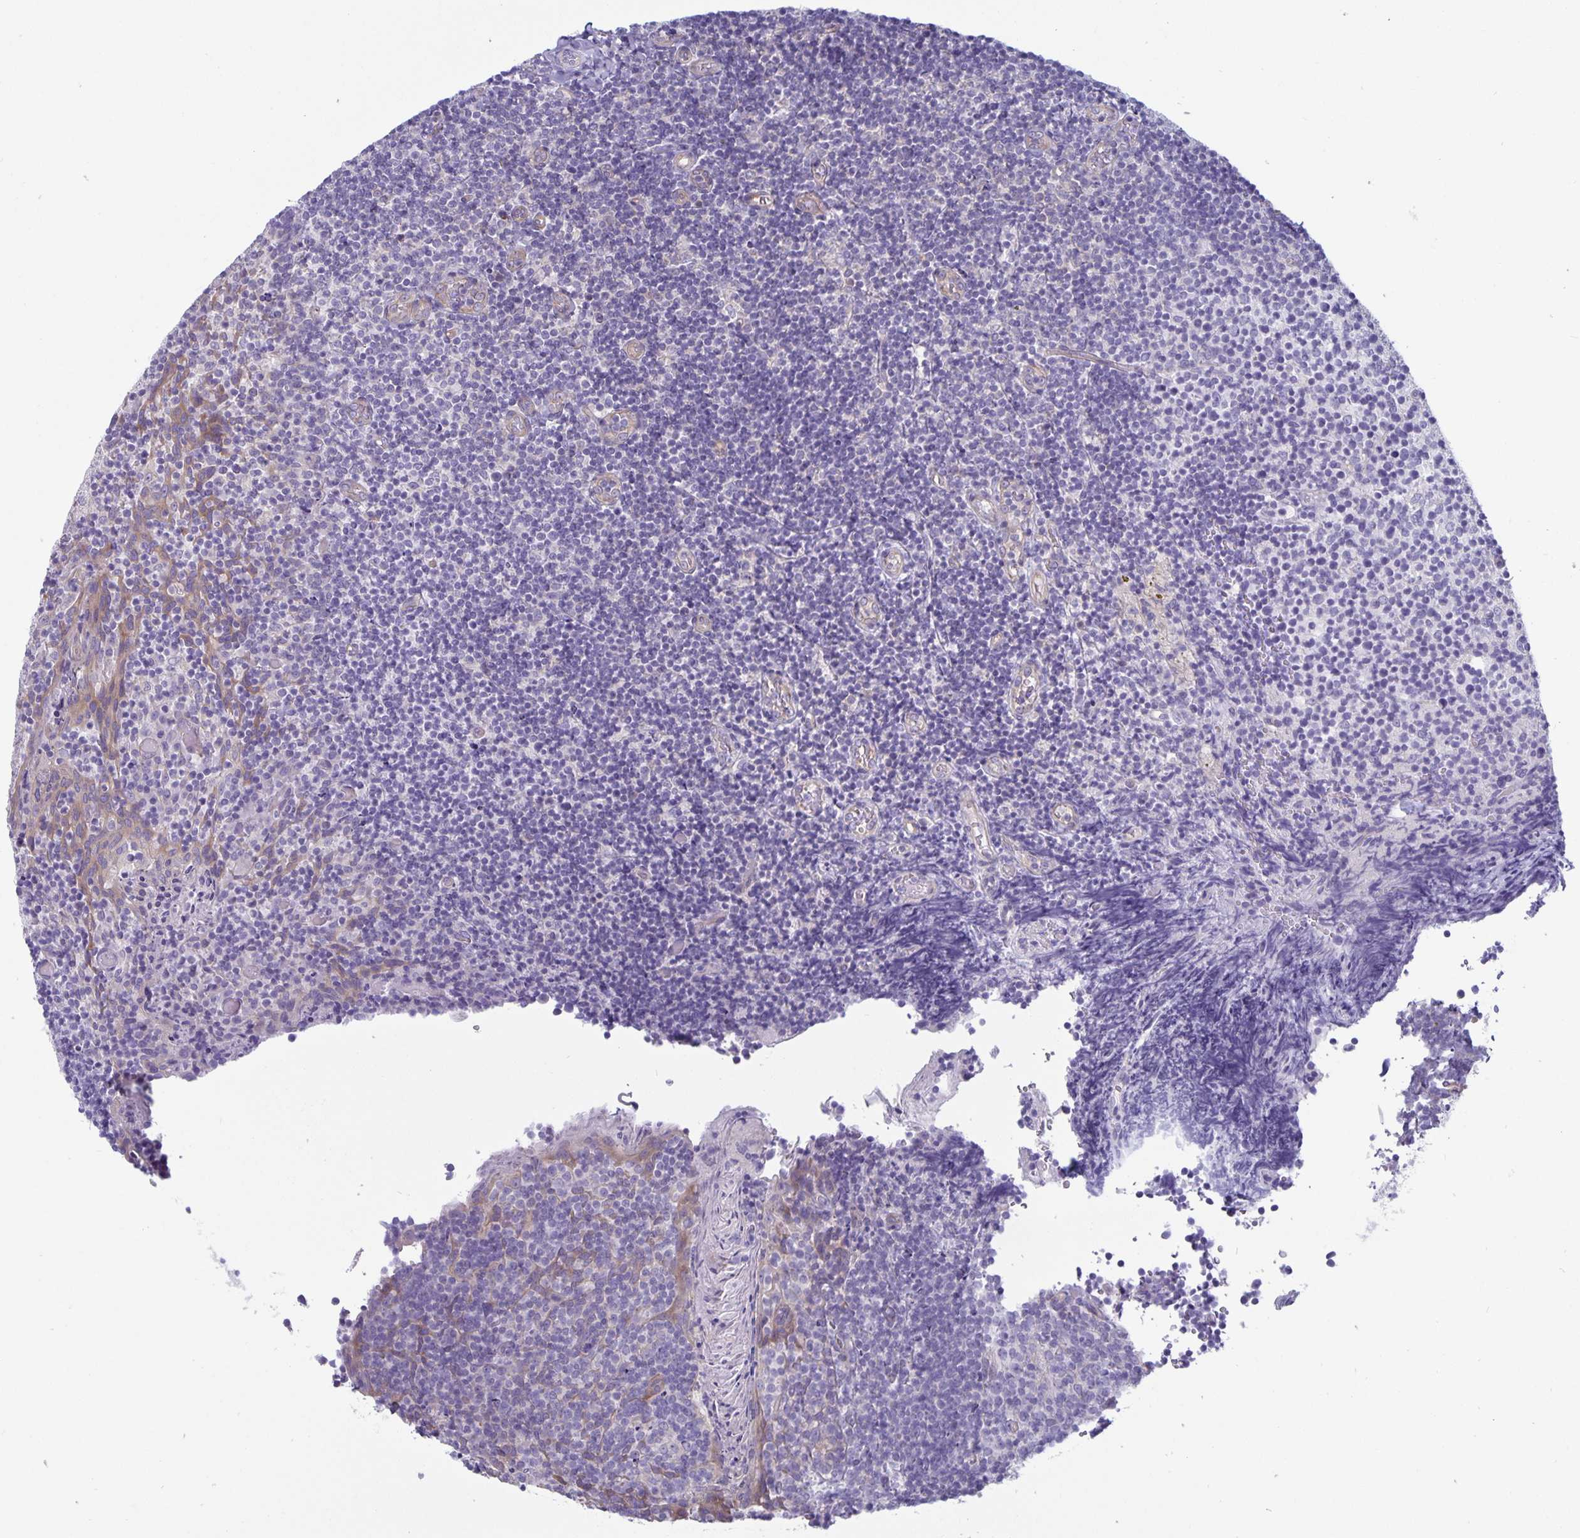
{"staining": {"intensity": "negative", "quantity": "none", "location": "none"}, "tissue": "tonsil", "cell_type": "Germinal center cells", "image_type": "normal", "snomed": [{"axis": "morphology", "description": "Normal tissue, NOS"}, {"axis": "topography", "description": "Tonsil"}], "caption": "High power microscopy histopathology image of an IHC image of benign tonsil, revealing no significant expression in germinal center cells.", "gene": "PLCB3", "patient": {"sex": "female", "age": 10}}